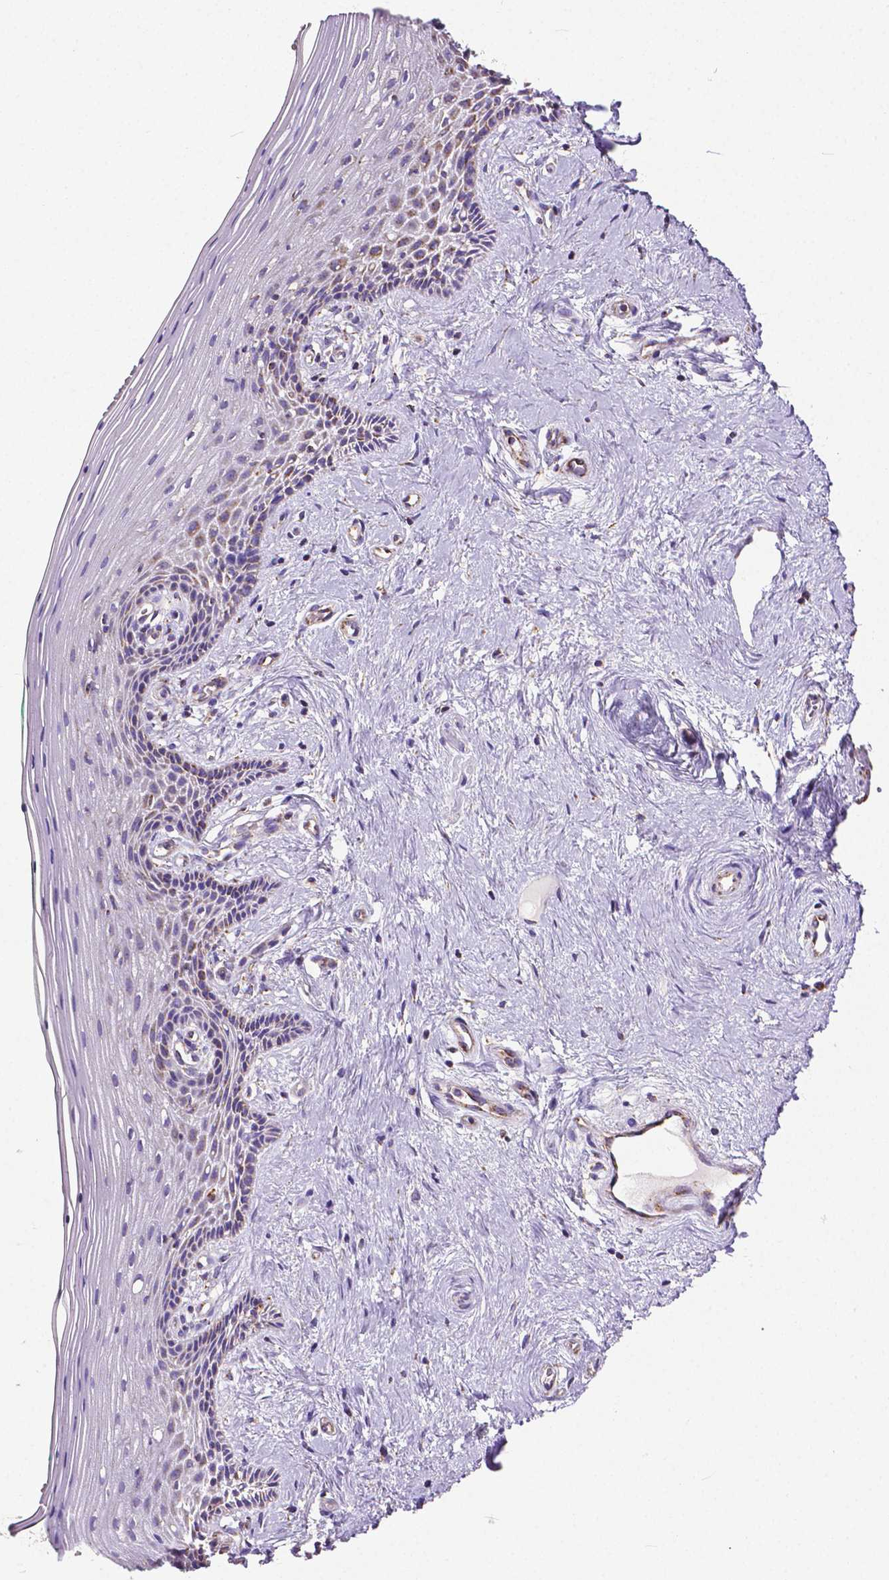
{"staining": {"intensity": "moderate", "quantity": "<25%", "location": "cytoplasmic/membranous"}, "tissue": "vagina", "cell_type": "Squamous epithelial cells", "image_type": "normal", "snomed": [{"axis": "morphology", "description": "Normal tissue, NOS"}, {"axis": "topography", "description": "Vagina"}], "caption": "High-magnification brightfield microscopy of benign vagina stained with DAB (3,3'-diaminobenzidine) (brown) and counterstained with hematoxylin (blue). squamous epithelial cells exhibit moderate cytoplasmic/membranous staining is present in approximately<25% of cells.", "gene": "MACC1", "patient": {"sex": "female", "age": 45}}